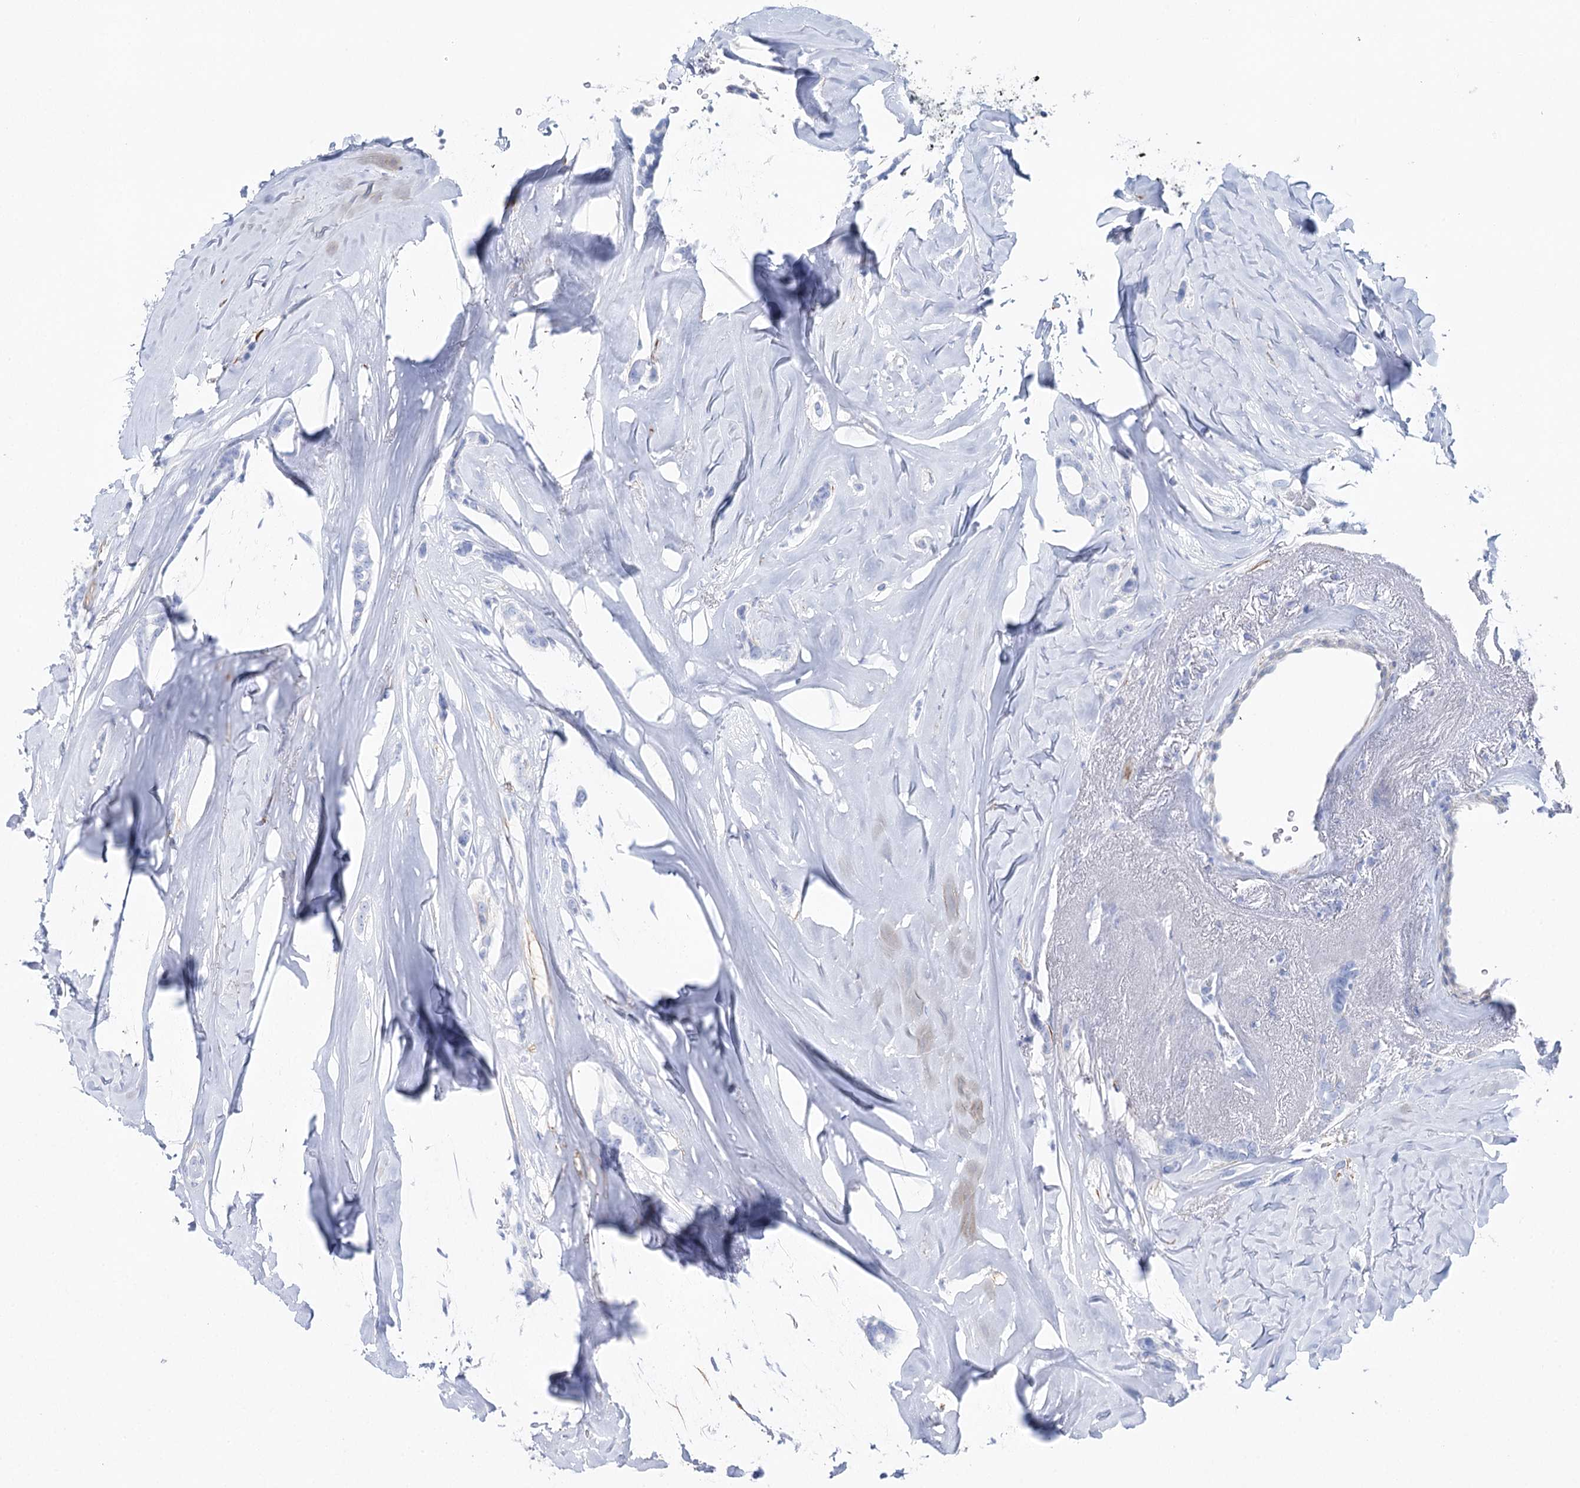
{"staining": {"intensity": "negative", "quantity": "none", "location": "none"}, "tissue": "breast cancer", "cell_type": "Tumor cells", "image_type": "cancer", "snomed": [{"axis": "morphology", "description": "Lobular carcinoma"}, {"axis": "topography", "description": "Breast"}], "caption": "Immunohistochemical staining of breast cancer (lobular carcinoma) reveals no significant staining in tumor cells.", "gene": "CSN3", "patient": {"sex": "female", "age": 51}}